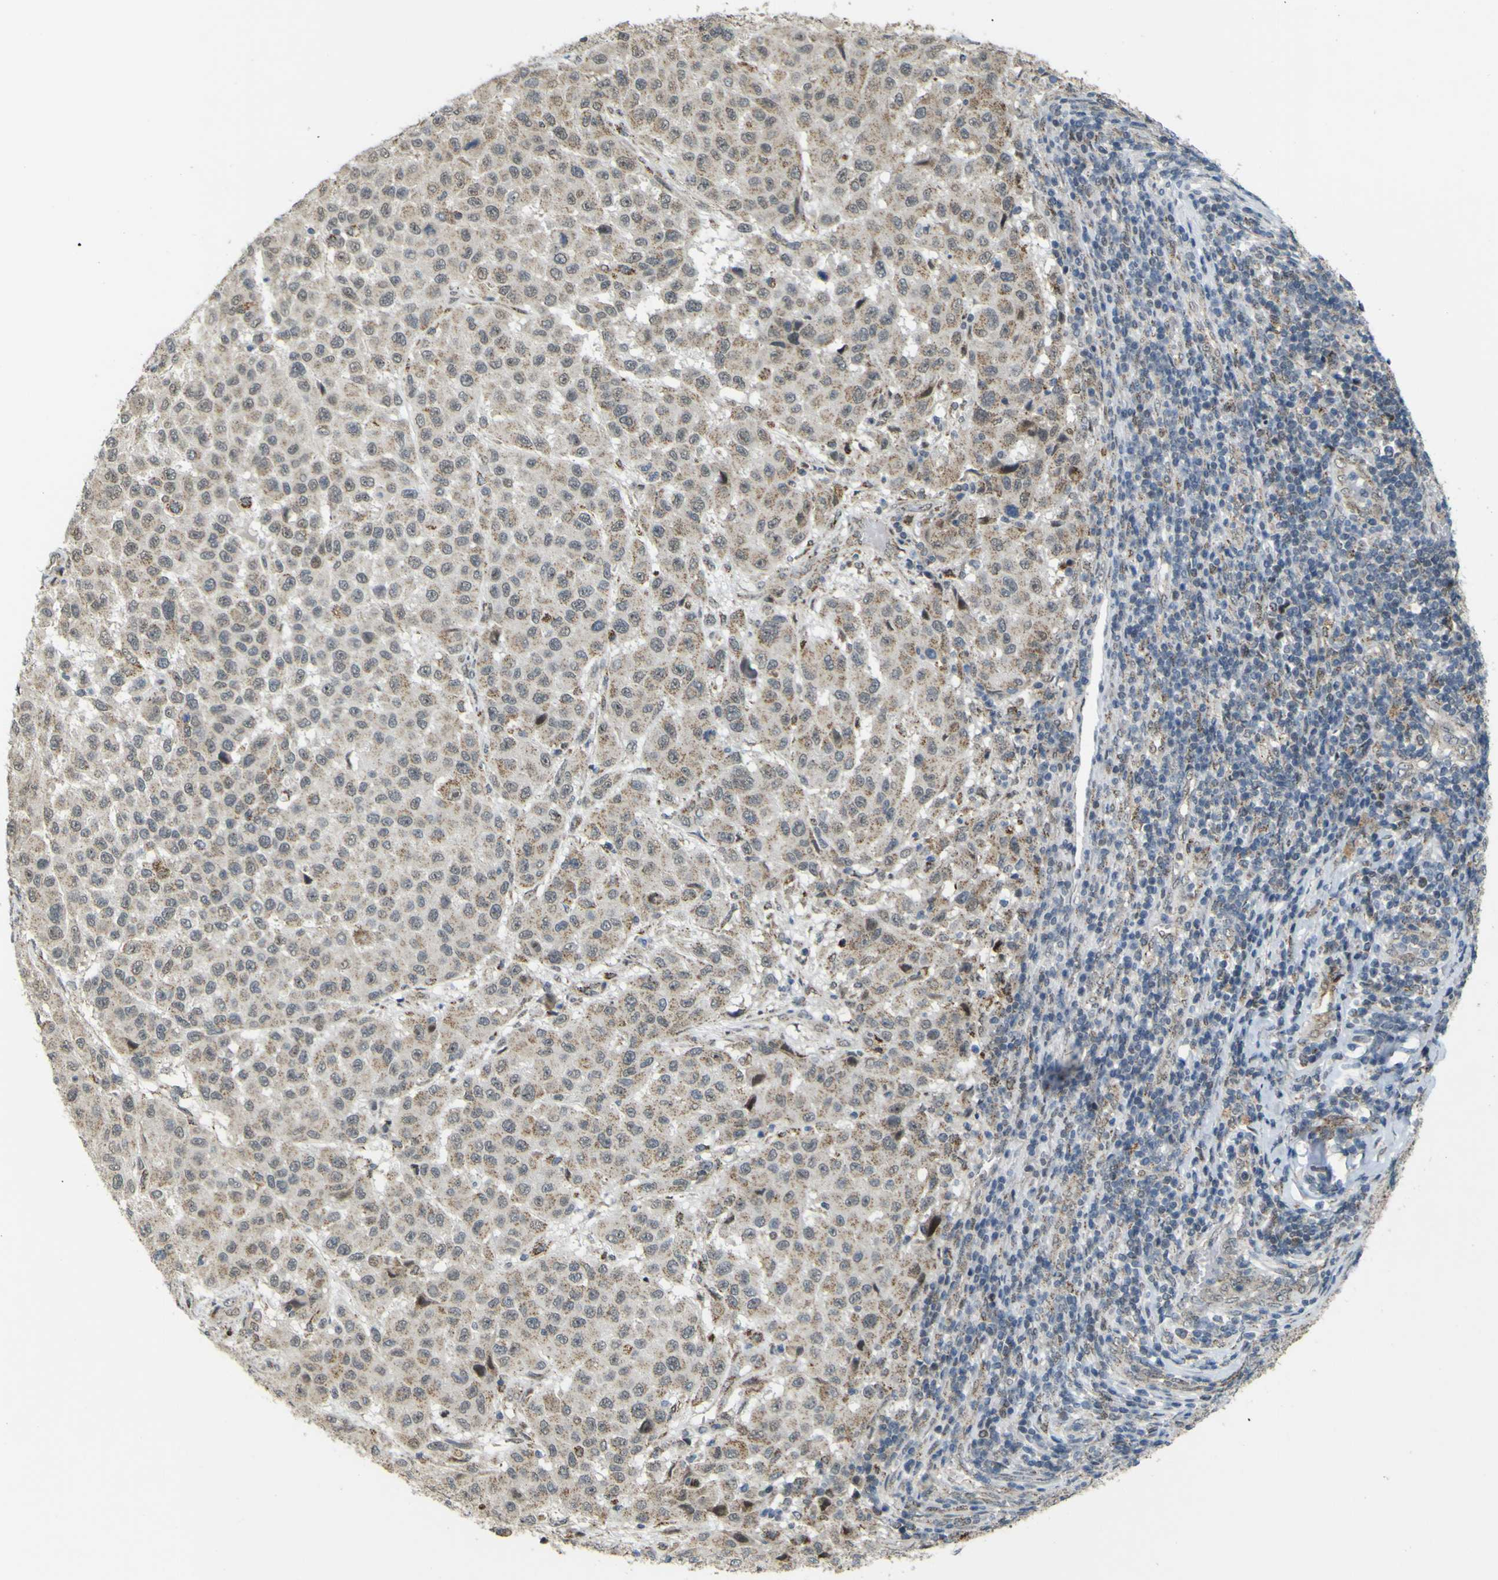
{"staining": {"intensity": "moderate", "quantity": ">75%", "location": "cytoplasmic/membranous"}, "tissue": "melanoma", "cell_type": "Tumor cells", "image_type": "cancer", "snomed": [{"axis": "morphology", "description": "Malignant melanoma, Metastatic site"}, {"axis": "topography", "description": "Lymph node"}], "caption": "Melanoma stained for a protein shows moderate cytoplasmic/membranous positivity in tumor cells.", "gene": "ACBD5", "patient": {"sex": "male", "age": 61}}